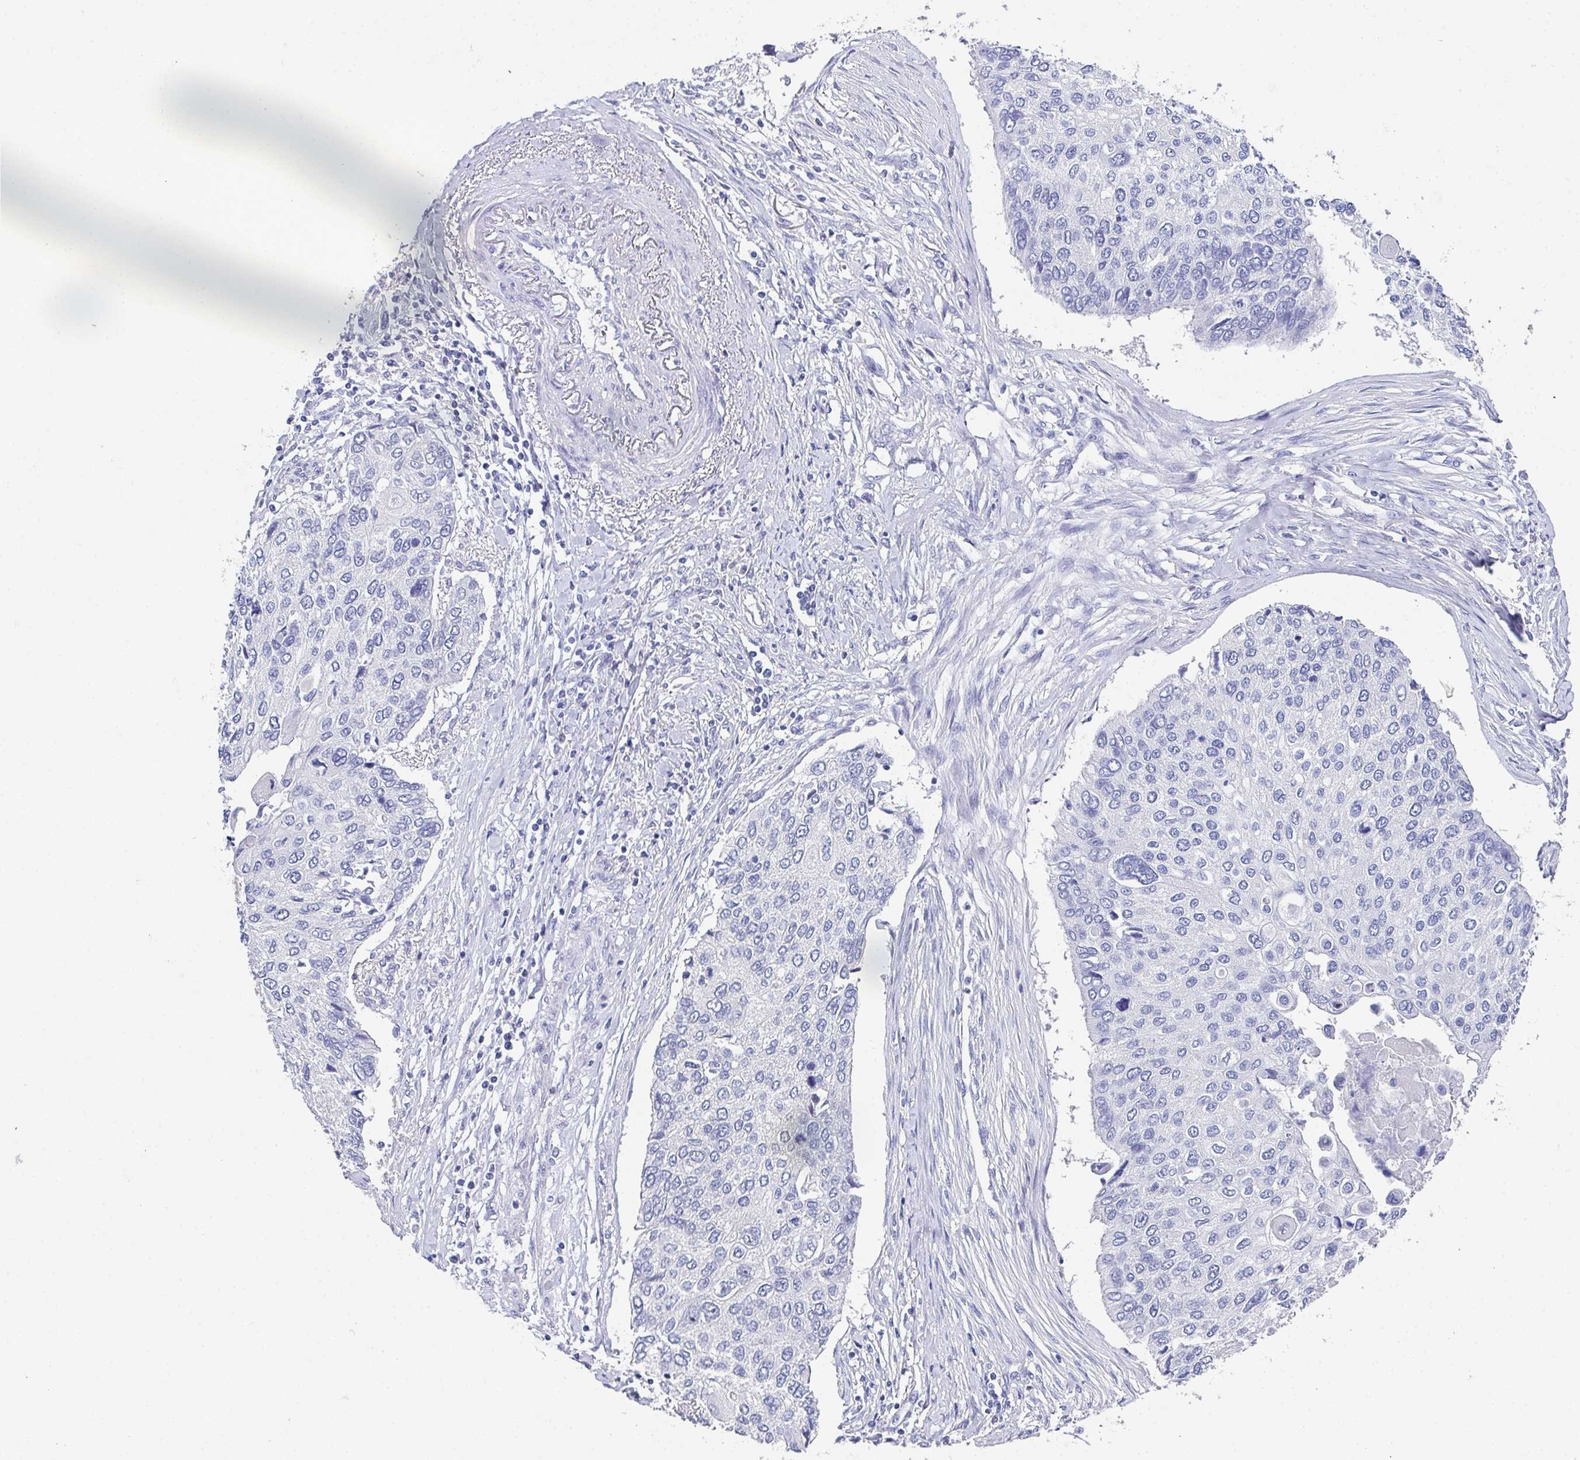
{"staining": {"intensity": "negative", "quantity": "none", "location": "none"}, "tissue": "lung cancer", "cell_type": "Tumor cells", "image_type": "cancer", "snomed": [{"axis": "morphology", "description": "Squamous cell carcinoma, NOS"}, {"axis": "morphology", "description": "Squamous cell carcinoma, metastatic, NOS"}, {"axis": "topography", "description": "Lung"}], "caption": "DAB (3,3'-diaminobenzidine) immunohistochemical staining of lung cancer exhibits no significant expression in tumor cells.", "gene": "SSC4D", "patient": {"sex": "male", "age": 63}}